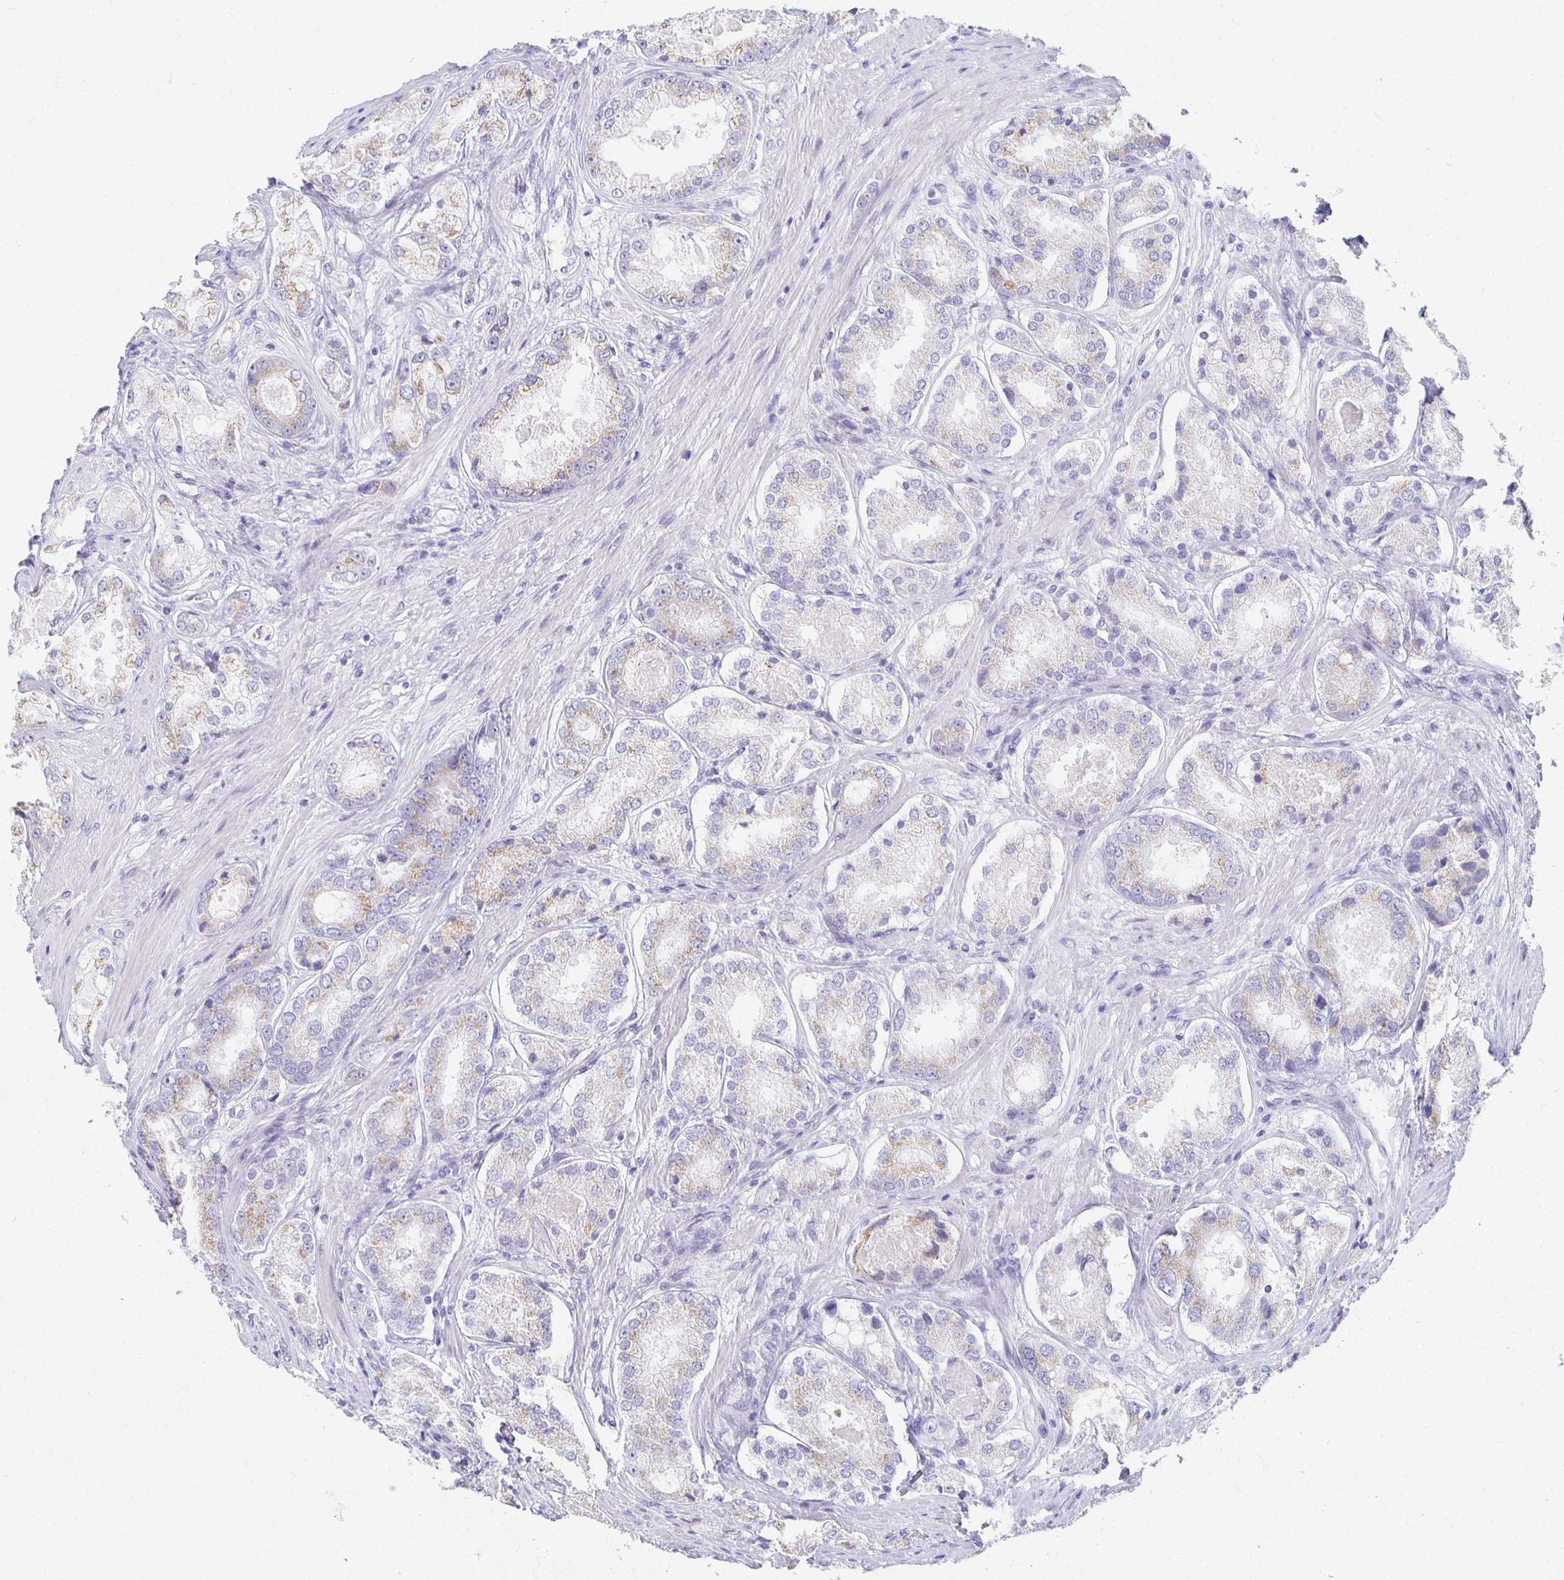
{"staining": {"intensity": "weak", "quantity": "25%-75%", "location": "cytoplasmic/membranous"}, "tissue": "prostate cancer", "cell_type": "Tumor cells", "image_type": "cancer", "snomed": [{"axis": "morphology", "description": "Adenocarcinoma, Low grade"}, {"axis": "topography", "description": "Prostate"}], "caption": "Immunohistochemical staining of prostate cancer displays low levels of weak cytoplasmic/membranous protein staining in about 25%-75% of tumor cells.", "gene": "TEX44", "patient": {"sex": "male", "age": 68}}